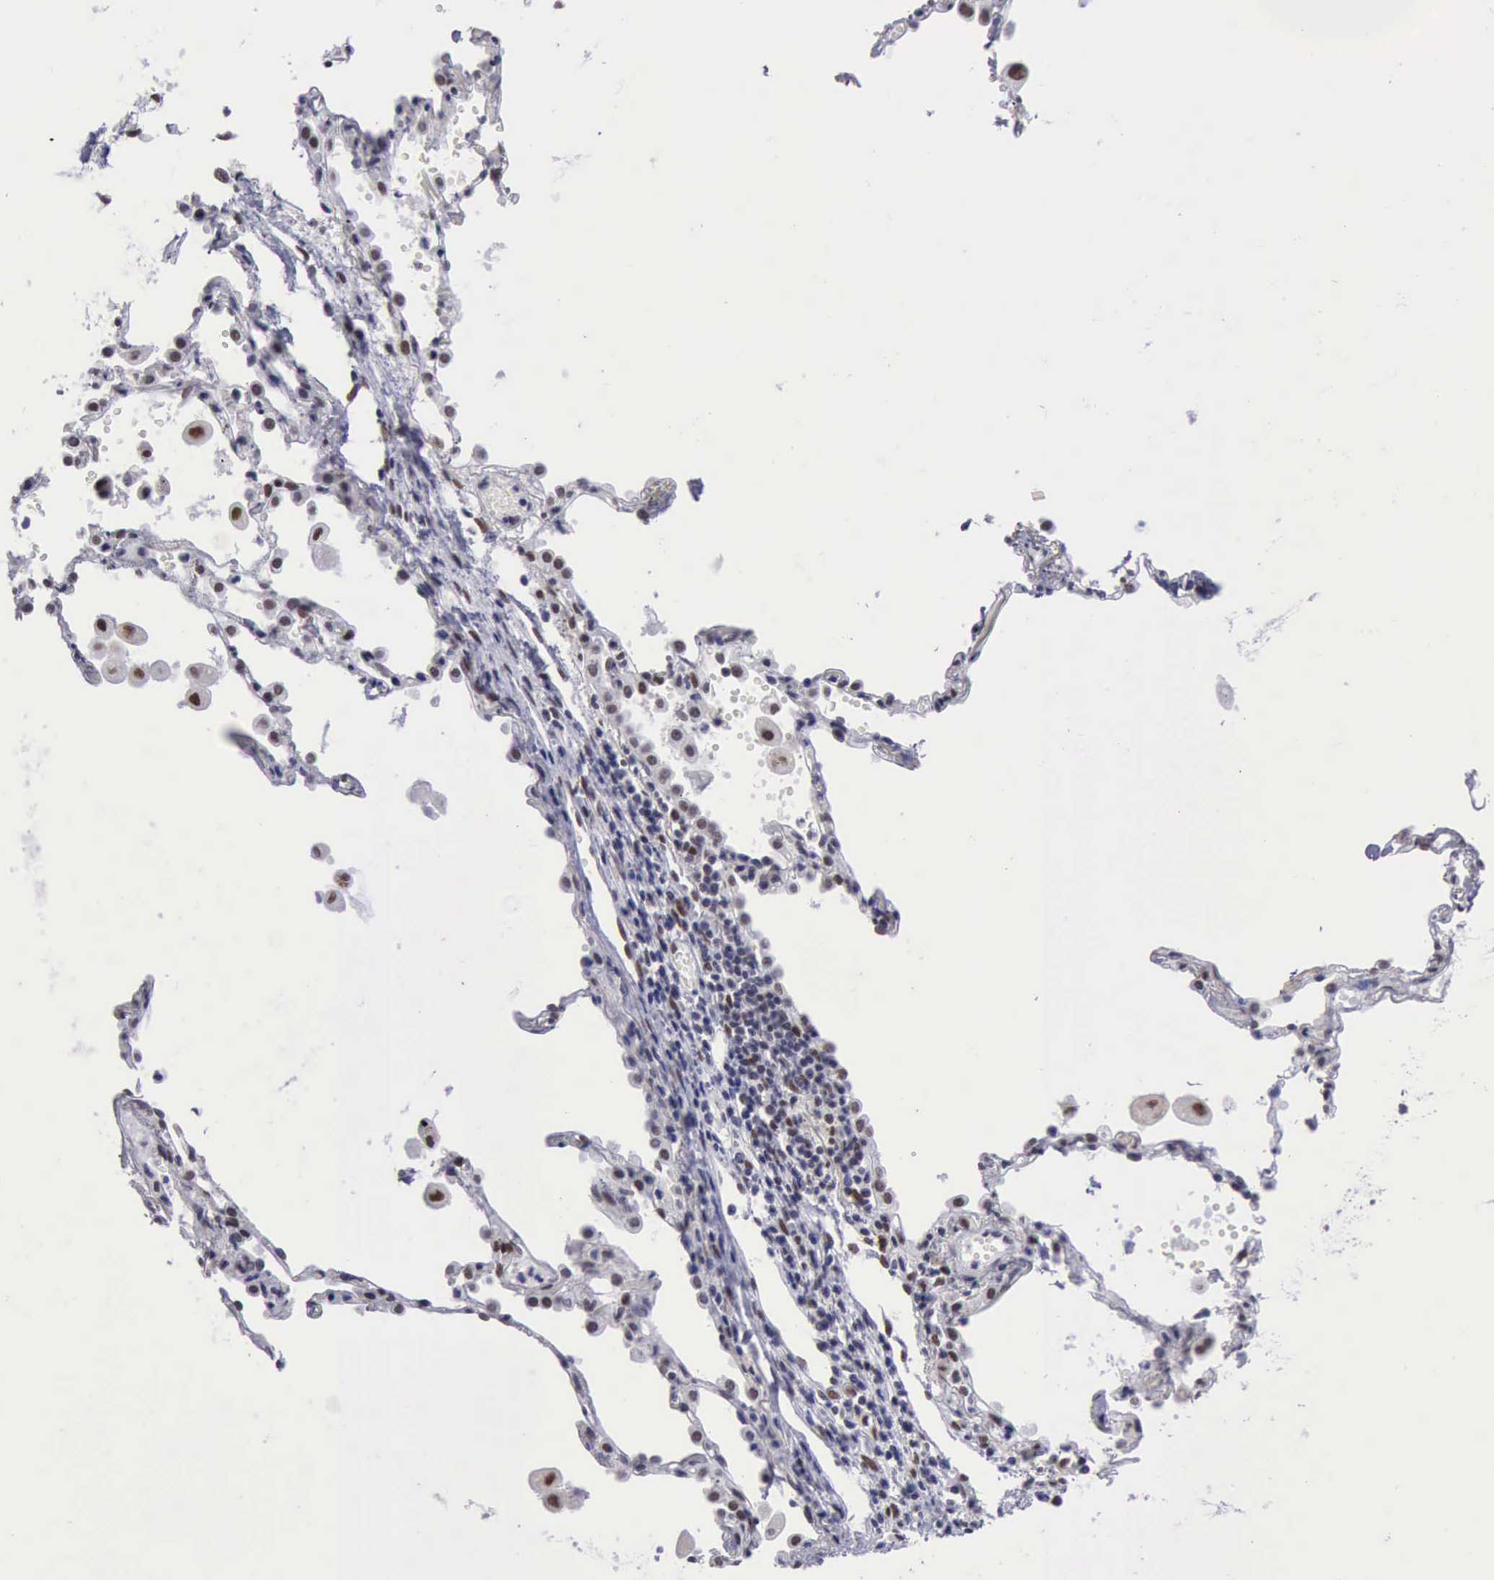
{"staining": {"intensity": "moderate", "quantity": "25%-75%", "location": "nuclear"}, "tissue": "lung cancer", "cell_type": "Tumor cells", "image_type": "cancer", "snomed": [{"axis": "morphology", "description": "Squamous cell carcinoma, NOS"}, {"axis": "topography", "description": "Lung"}], "caption": "IHC (DAB (3,3'-diaminobenzidine)) staining of squamous cell carcinoma (lung) exhibits moderate nuclear protein staining in about 25%-75% of tumor cells.", "gene": "ERCC4", "patient": {"sex": "male", "age": 71}}